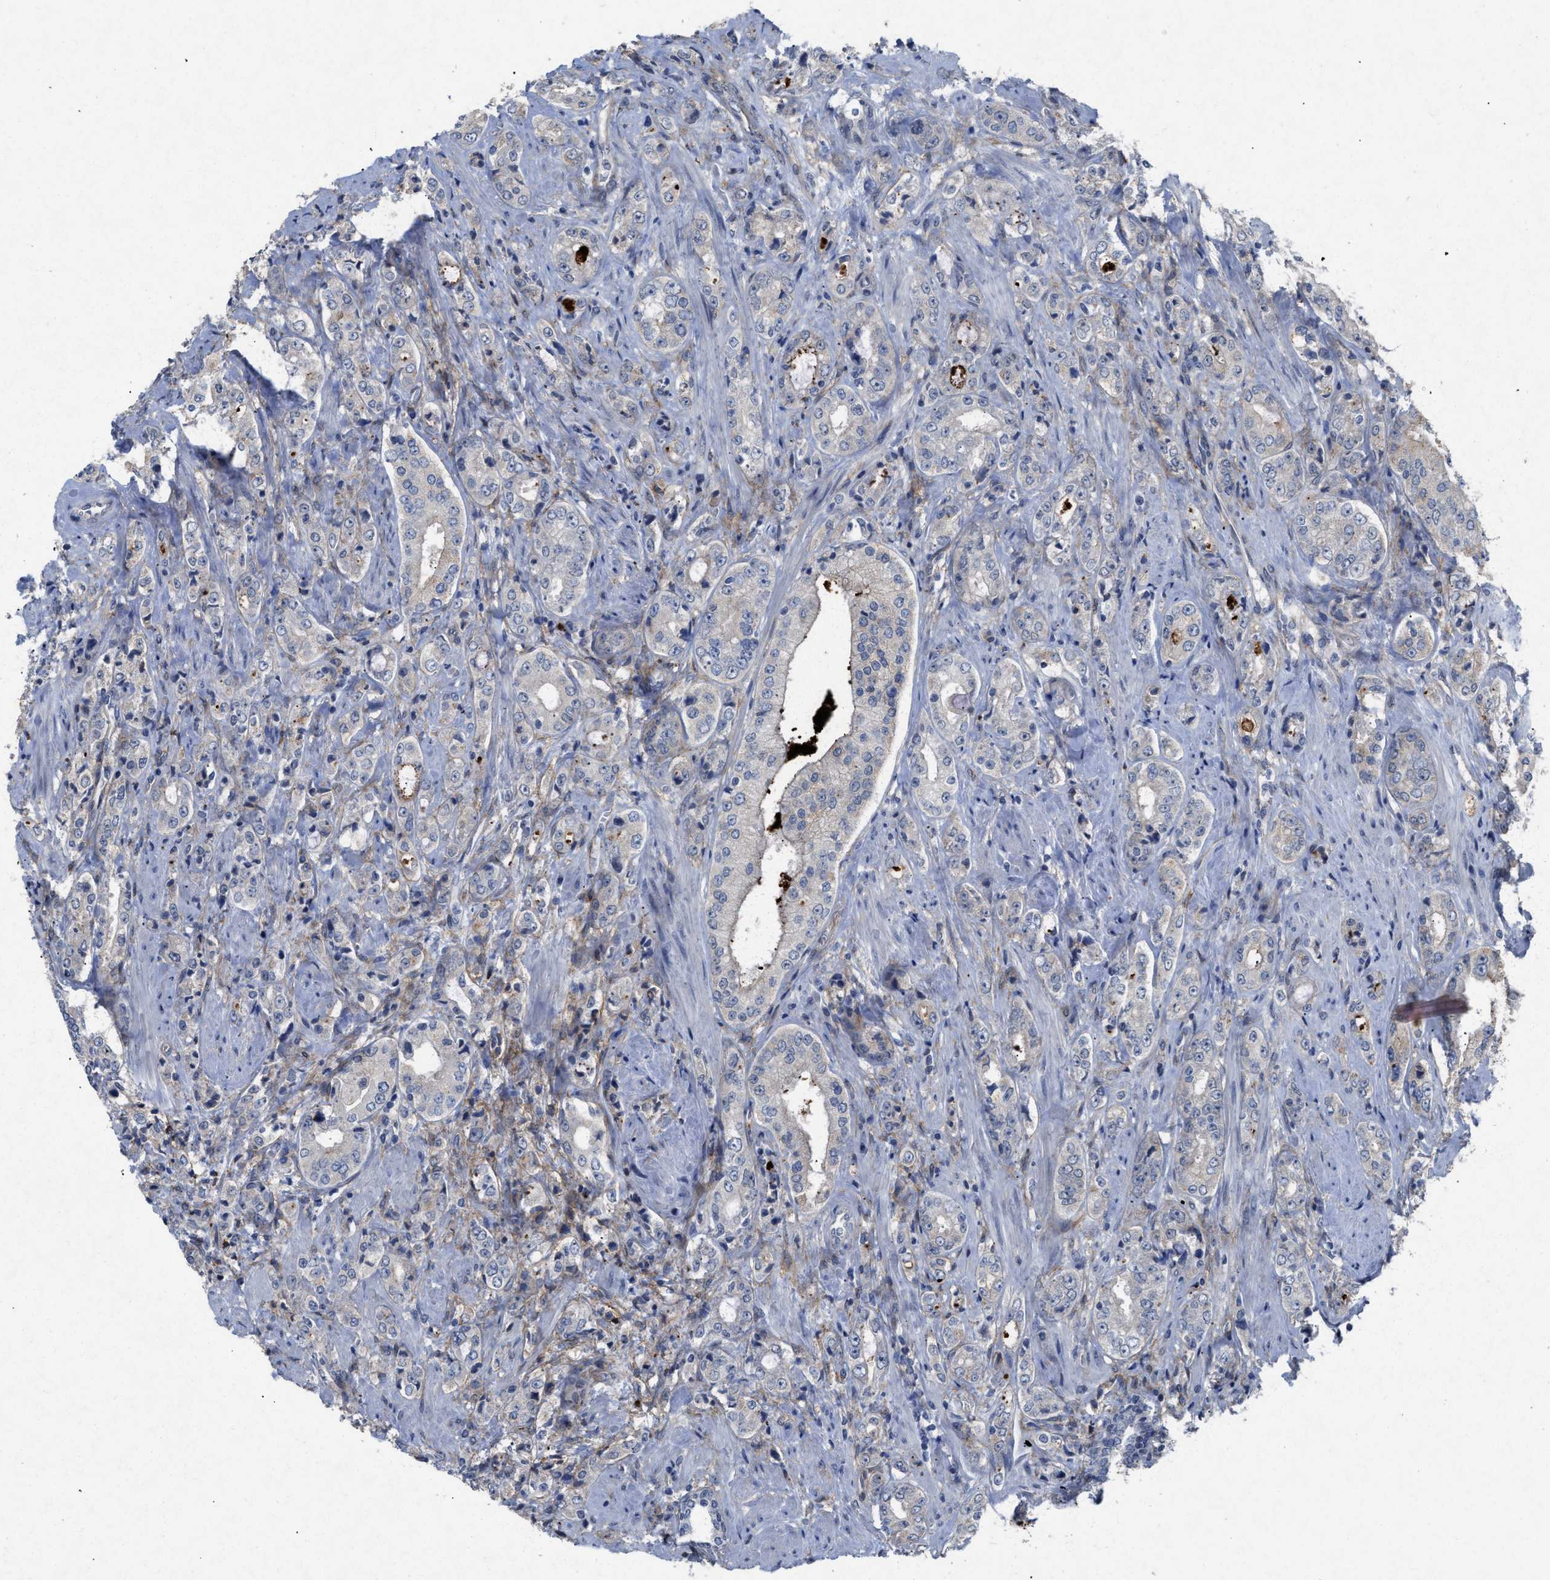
{"staining": {"intensity": "negative", "quantity": "none", "location": "none"}, "tissue": "prostate cancer", "cell_type": "Tumor cells", "image_type": "cancer", "snomed": [{"axis": "morphology", "description": "Adenocarcinoma, High grade"}, {"axis": "topography", "description": "Prostate"}], "caption": "A photomicrograph of human prostate cancer (adenocarcinoma (high-grade)) is negative for staining in tumor cells.", "gene": "PDGFRA", "patient": {"sex": "male", "age": 61}}